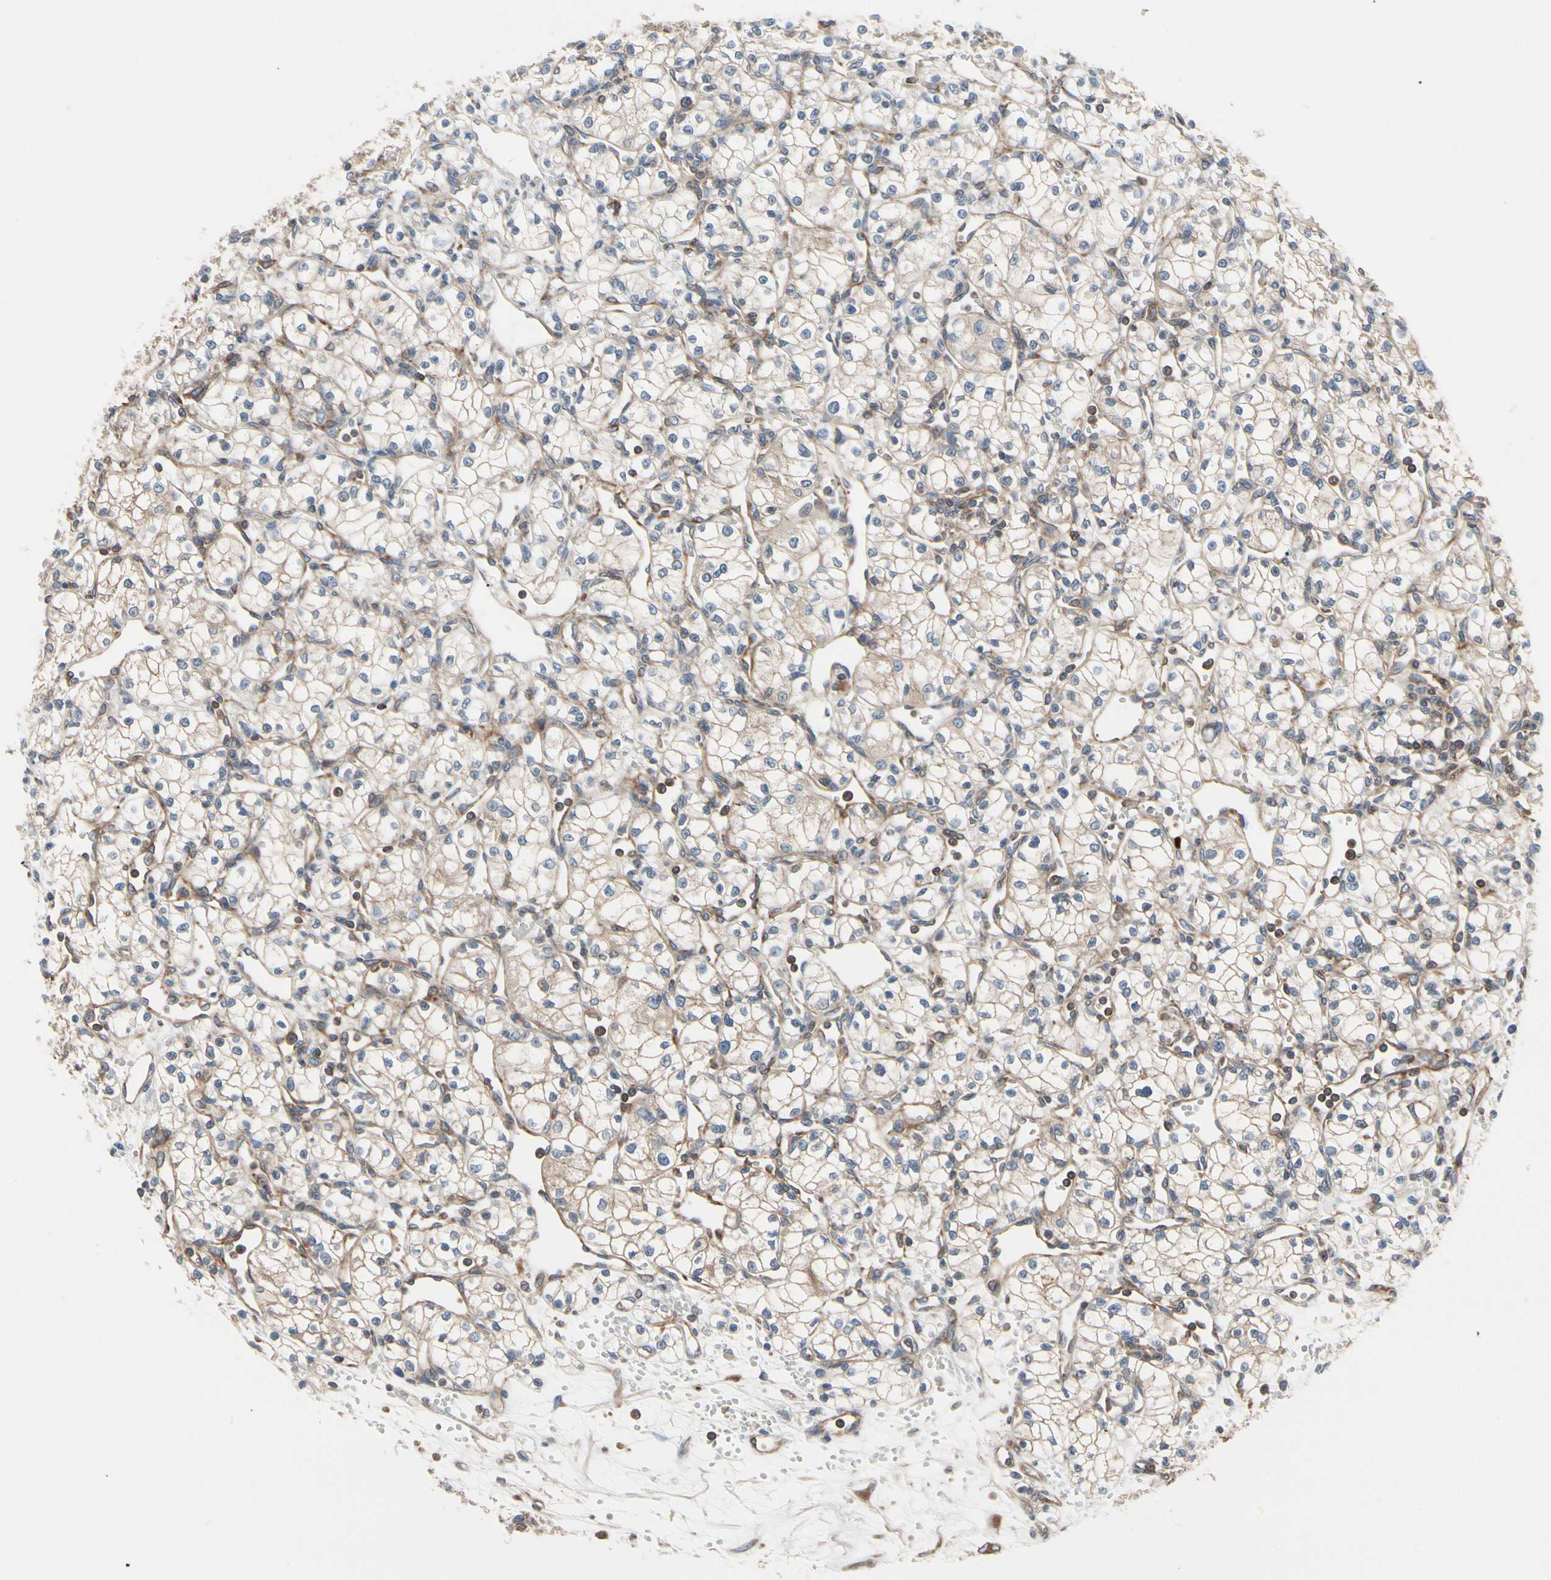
{"staining": {"intensity": "weak", "quantity": "25%-75%", "location": "cytoplasmic/membranous"}, "tissue": "renal cancer", "cell_type": "Tumor cells", "image_type": "cancer", "snomed": [{"axis": "morphology", "description": "Normal tissue, NOS"}, {"axis": "morphology", "description": "Adenocarcinoma, NOS"}, {"axis": "topography", "description": "Kidney"}], "caption": "This micrograph exhibits immunohistochemistry (IHC) staining of human renal cancer (adenocarcinoma), with low weak cytoplasmic/membranous positivity in about 25%-75% of tumor cells.", "gene": "ROCK1", "patient": {"sex": "male", "age": 59}}